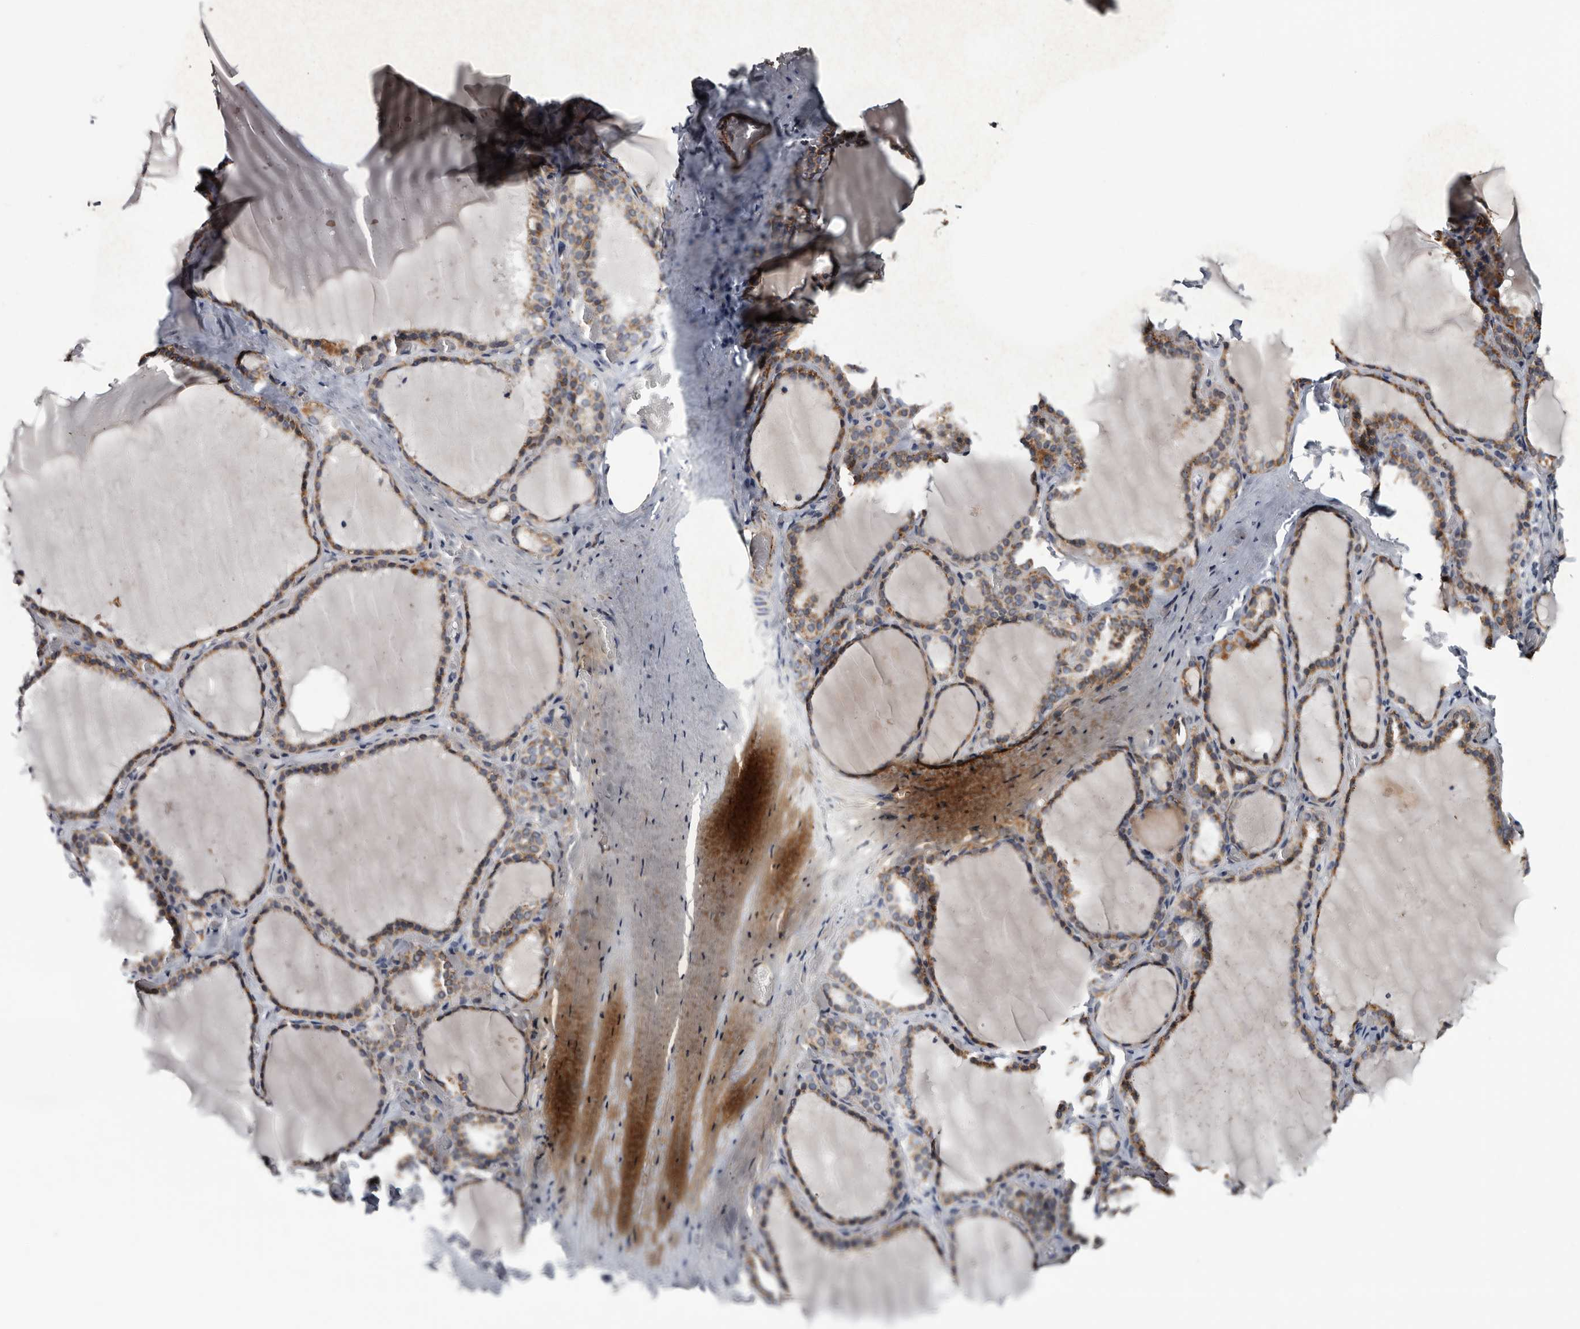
{"staining": {"intensity": "moderate", "quantity": ">75%", "location": "cytoplasmic/membranous"}, "tissue": "thyroid gland", "cell_type": "Glandular cells", "image_type": "normal", "snomed": [{"axis": "morphology", "description": "Normal tissue, NOS"}, {"axis": "topography", "description": "Thyroid gland"}], "caption": "Thyroid gland stained with a brown dye demonstrates moderate cytoplasmic/membranous positive positivity in about >75% of glandular cells.", "gene": "ARMCX2", "patient": {"sex": "female", "age": 22}}